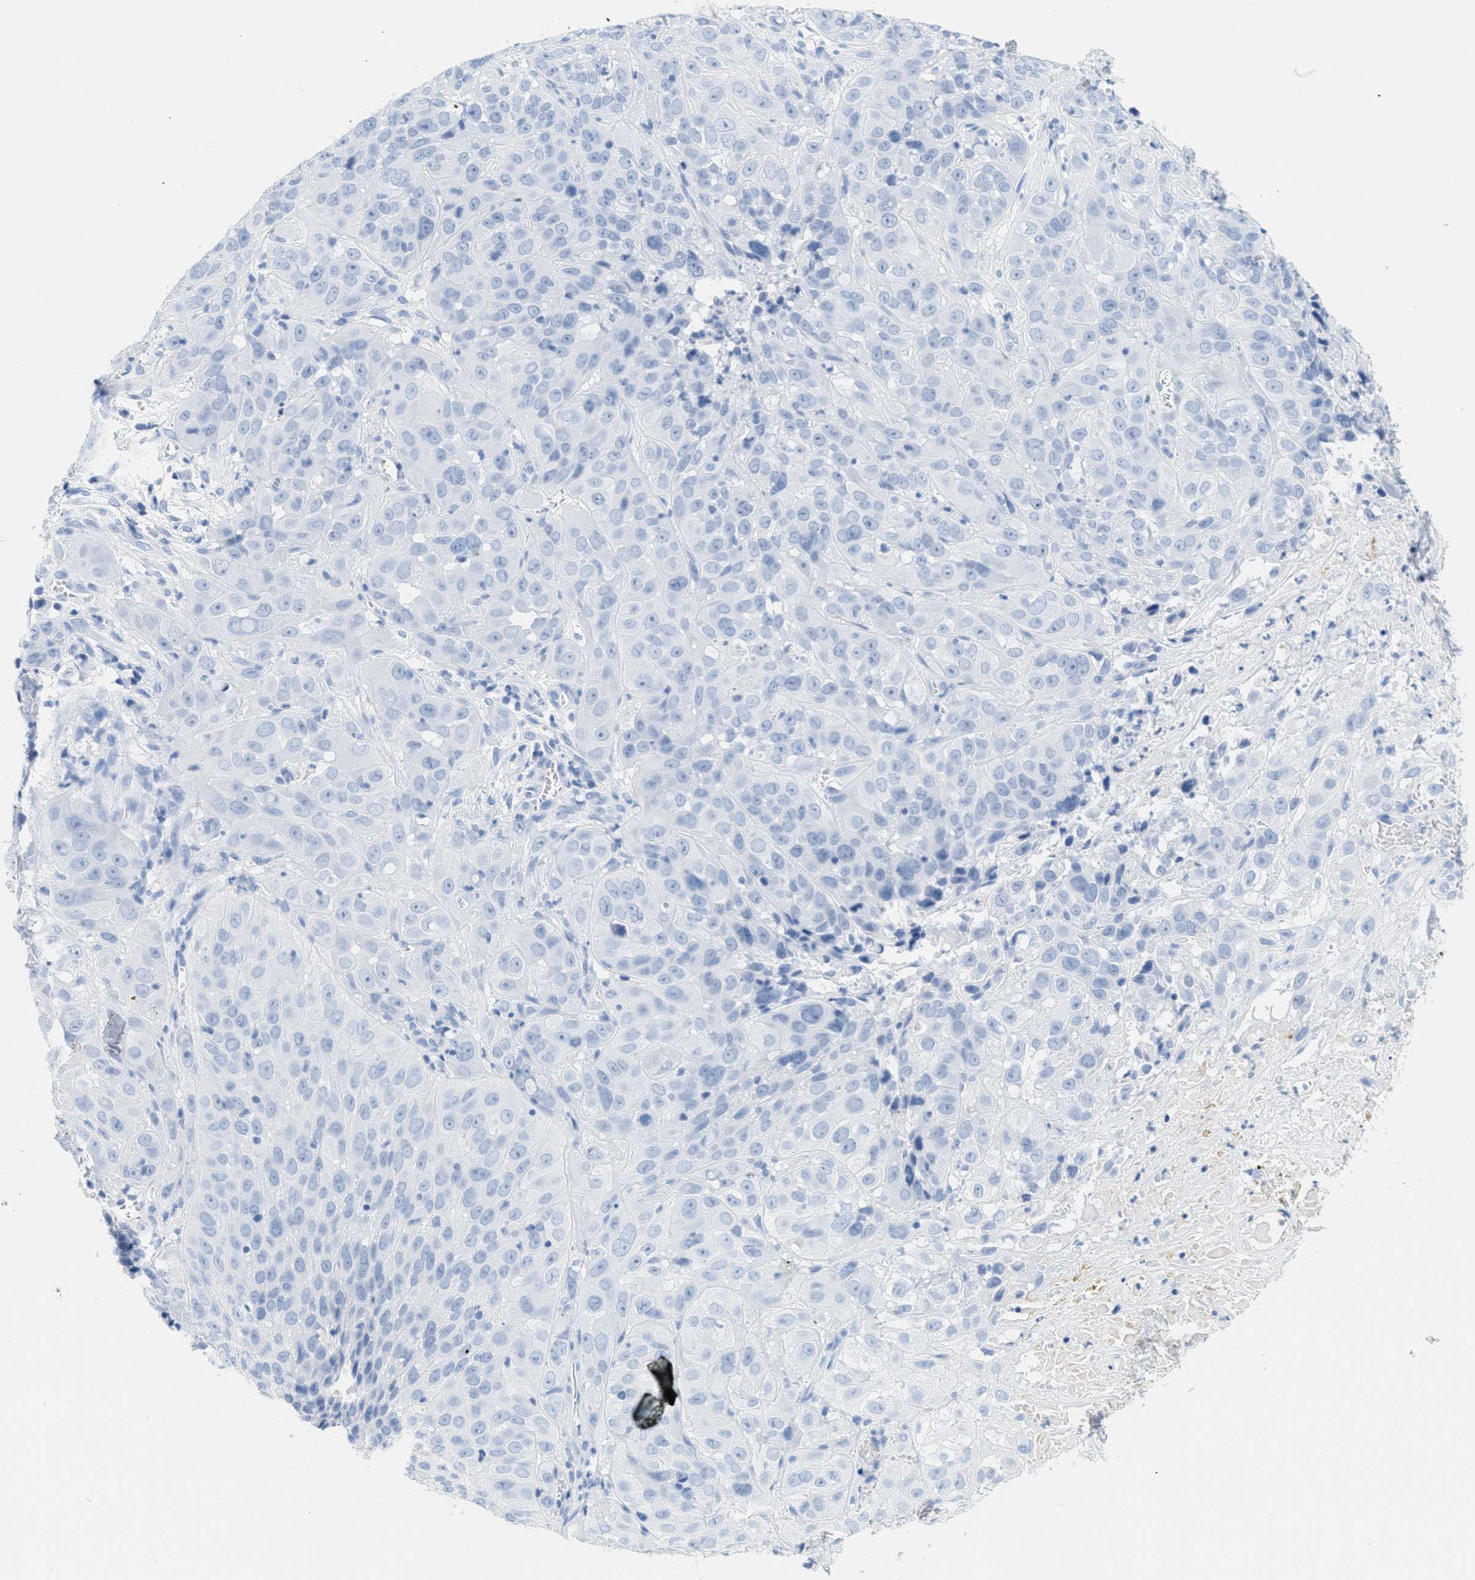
{"staining": {"intensity": "negative", "quantity": "none", "location": "none"}, "tissue": "cervical cancer", "cell_type": "Tumor cells", "image_type": "cancer", "snomed": [{"axis": "morphology", "description": "Squamous cell carcinoma, NOS"}, {"axis": "topography", "description": "Cervix"}], "caption": "Histopathology image shows no protein staining in tumor cells of squamous cell carcinoma (cervical) tissue.", "gene": "GPM6A", "patient": {"sex": "female", "age": 32}}